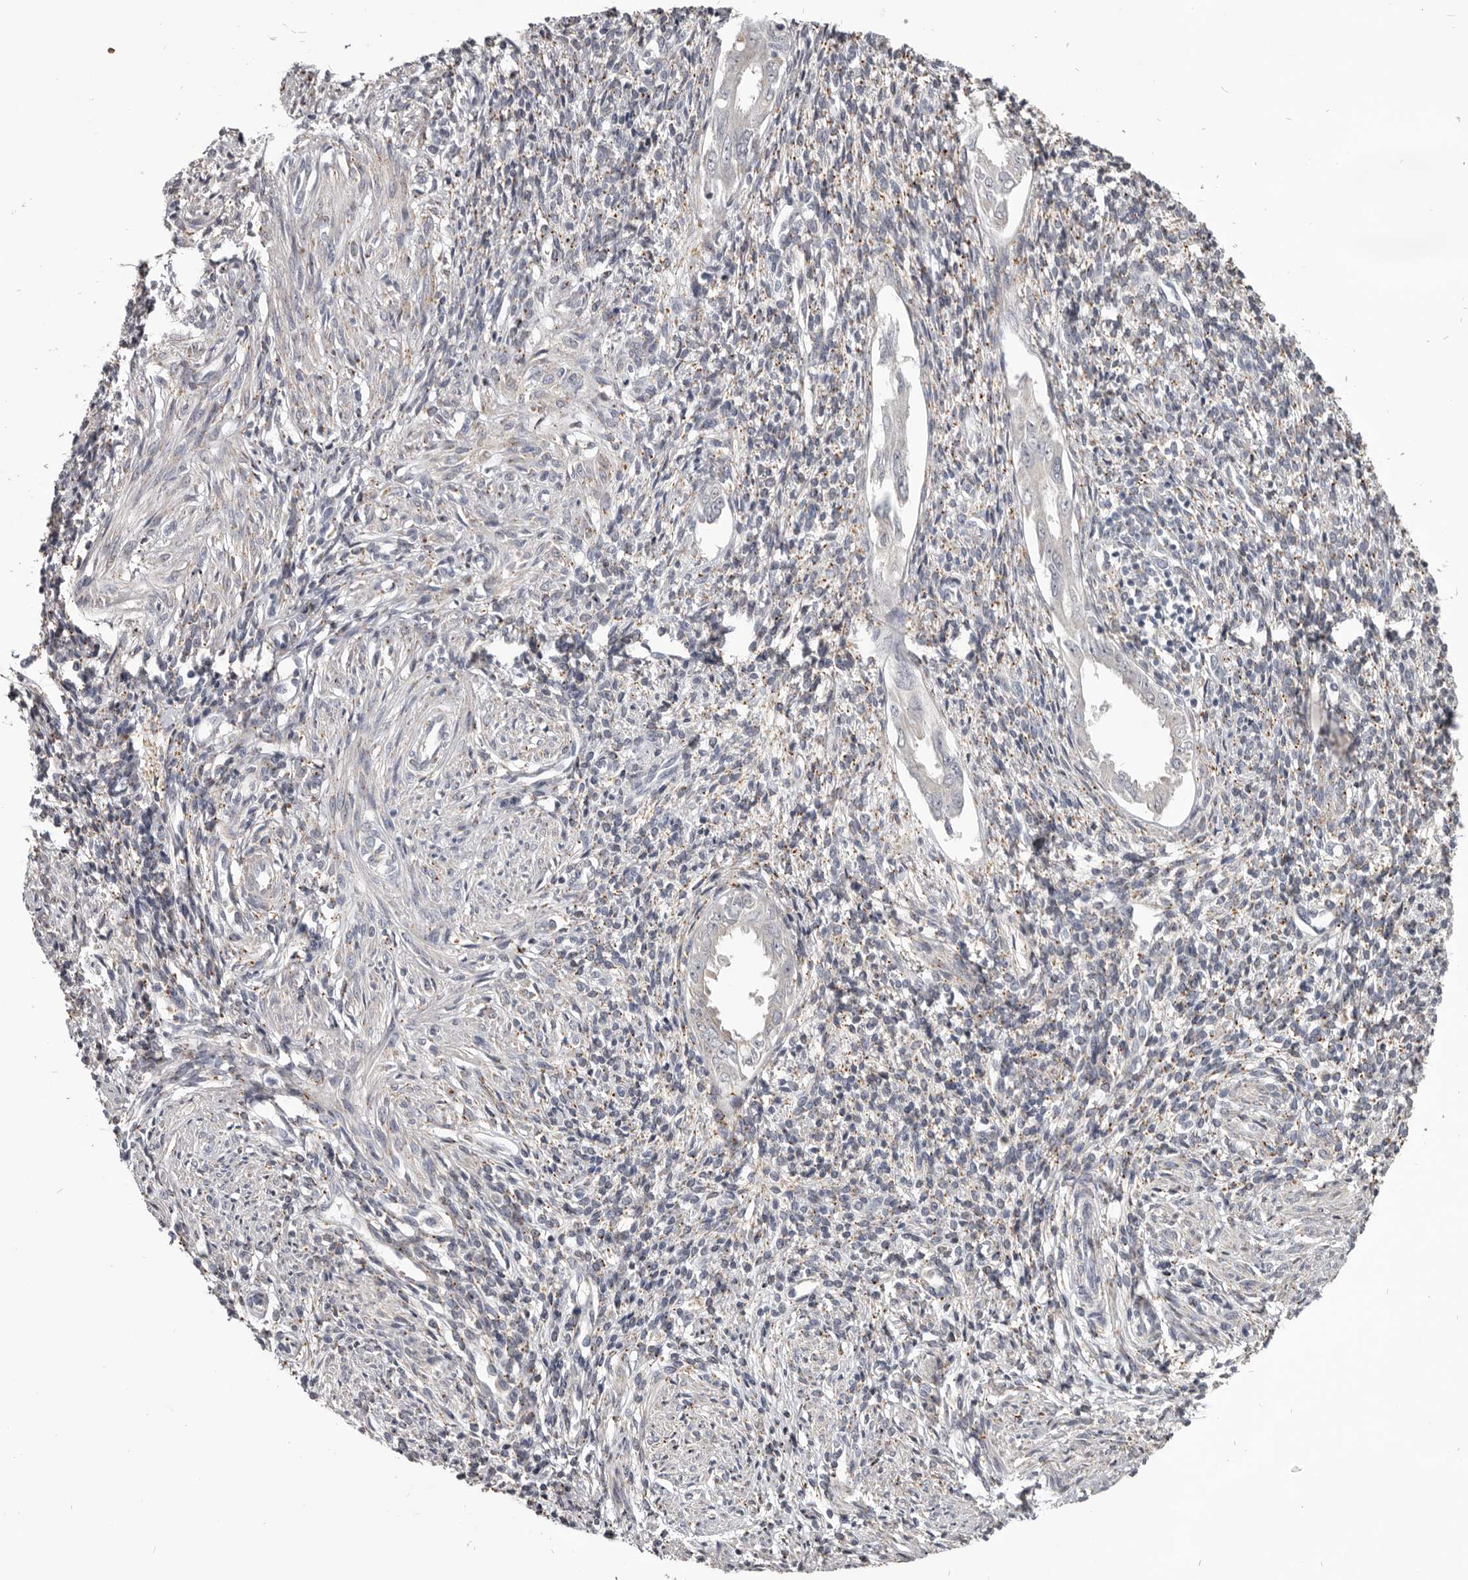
{"staining": {"intensity": "weak", "quantity": "<25%", "location": "cytoplasmic/membranous"}, "tissue": "endometrium", "cell_type": "Cells in endometrial stroma", "image_type": "normal", "snomed": [{"axis": "morphology", "description": "Normal tissue, NOS"}, {"axis": "topography", "description": "Endometrium"}], "caption": "Immunohistochemical staining of unremarkable endometrium demonstrates no significant positivity in cells in endometrial stroma.", "gene": "NENF", "patient": {"sex": "female", "age": 66}}